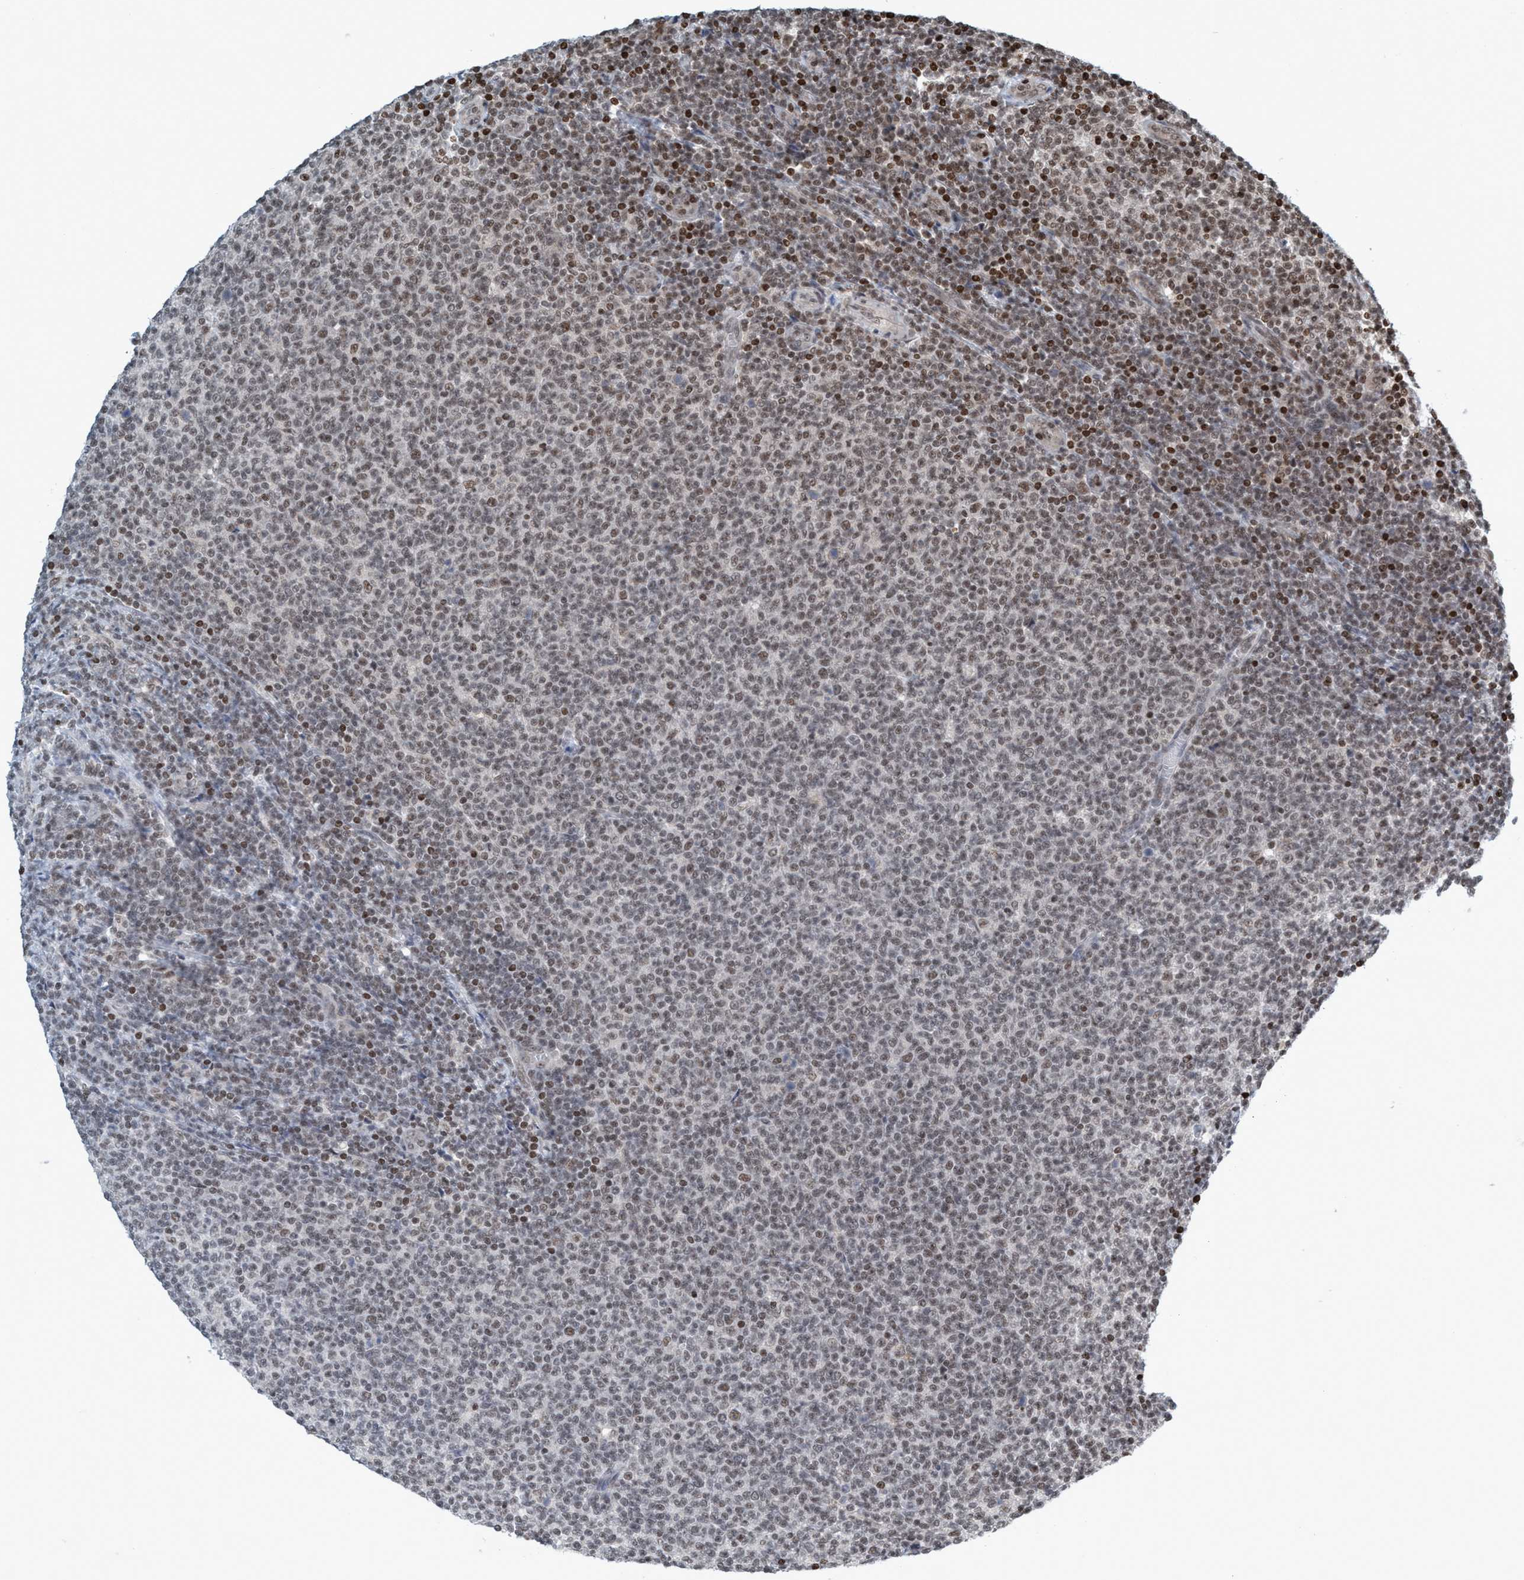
{"staining": {"intensity": "weak", "quantity": "25%-75%", "location": "nuclear"}, "tissue": "lymphoma", "cell_type": "Tumor cells", "image_type": "cancer", "snomed": [{"axis": "morphology", "description": "Malignant lymphoma, non-Hodgkin's type, Low grade"}, {"axis": "topography", "description": "Lymph node"}], "caption": "IHC micrograph of human low-grade malignant lymphoma, non-Hodgkin's type stained for a protein (brown), which shows low levels of weak nuclear staining in about 25%-75% of tumor cells.", "gene": "SMCR8", "patient": {"sex": "male", "age": 66}}